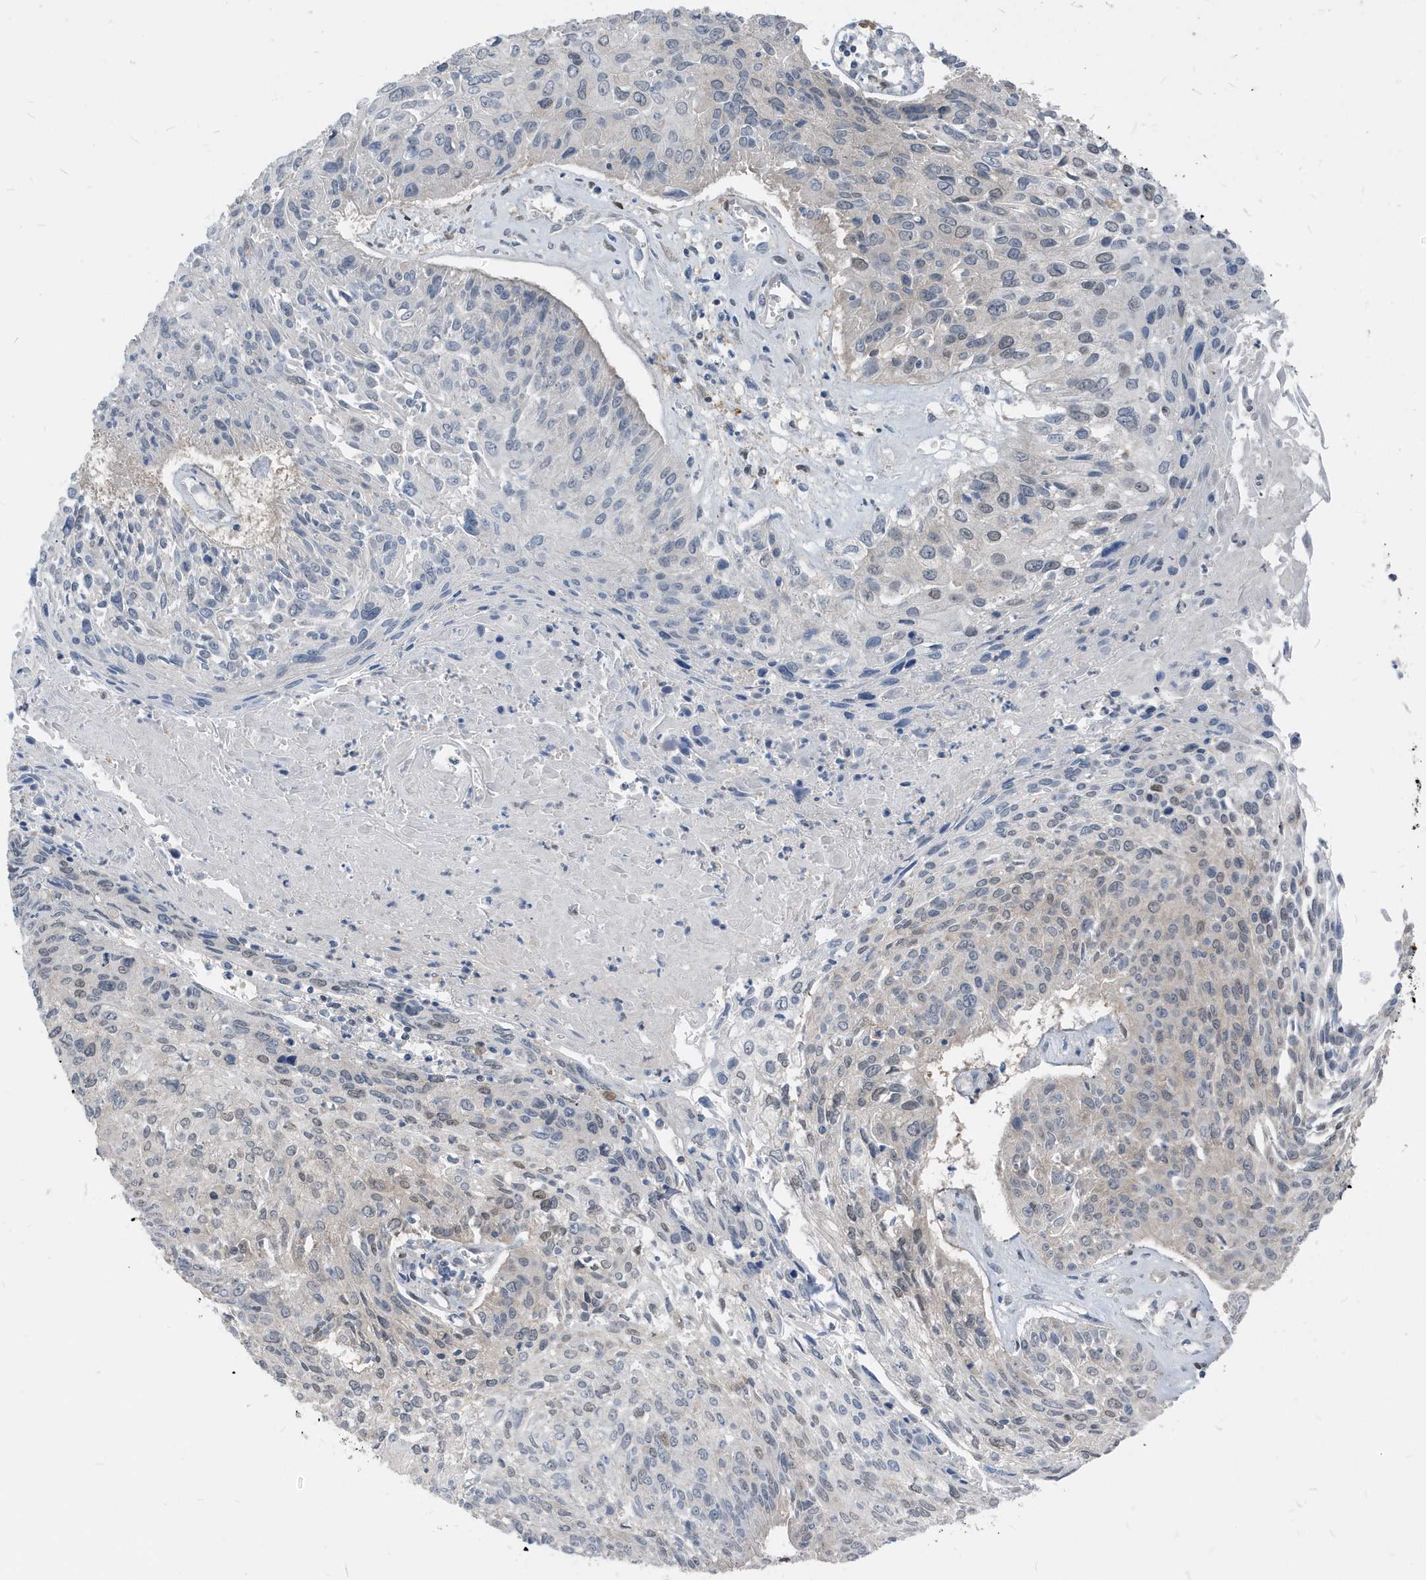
{"staining": {"intensity": "weak", "quantity": "<25%", "location": "nuclear"}, "tissue": "cervical cancer", "cell_type": "Tumor cells", "image_type": "cancer", "snomed": [{"axis": "morphology", "description": "Squamous cell carcinoma, NOS"}, {"axis": "topography", "description": "Cervix"}], "caption": "Micrograph shows no protein expression in tumor cells of cervical cancer (squamous cell carcinoma) tissue. Brightfield microscopy of IHC stained with DAB (brown) and hematoxylin (blue), captured at high magnification.", "gene": "NCOA7", "patient": {"sex": "female", "age": 51}}